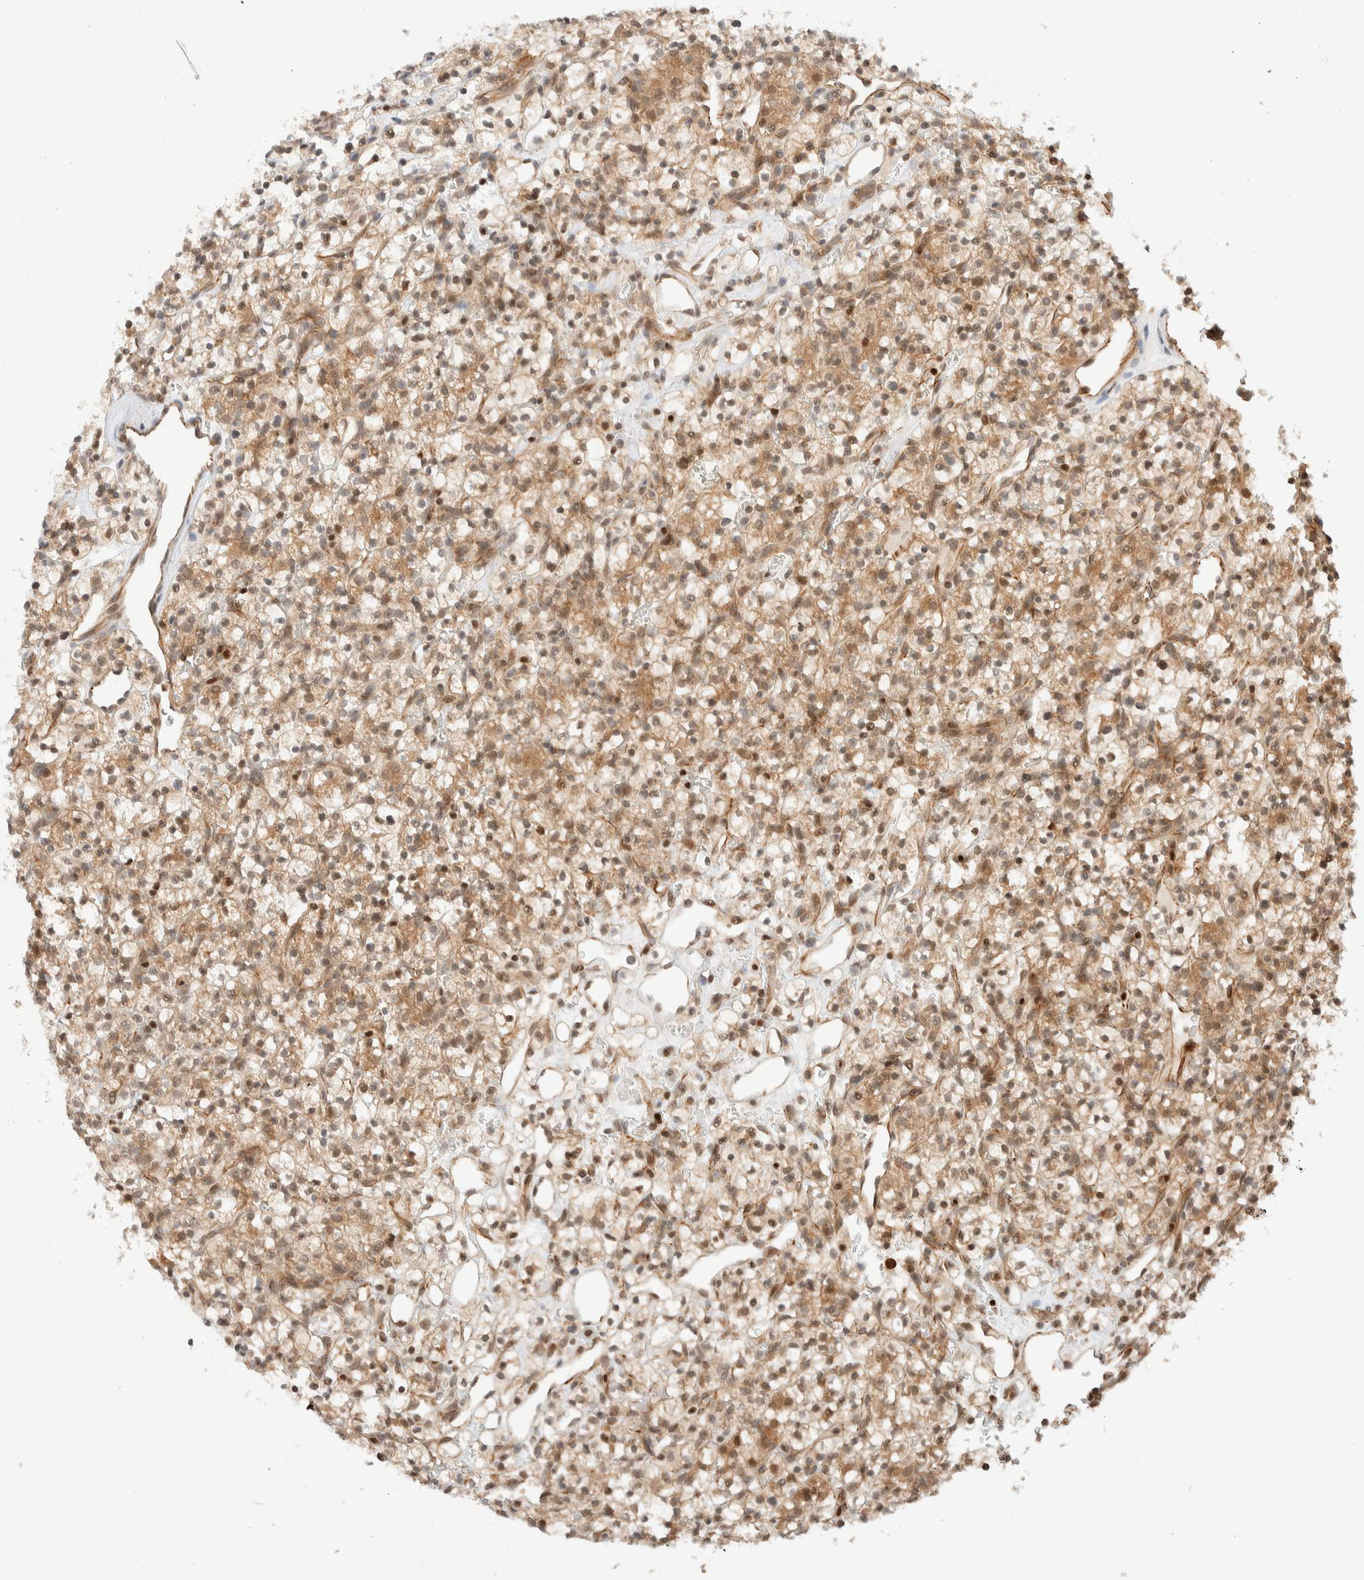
{"staining": {"intensity": "moderate", "quantity": ">75%", "location": "cytoplasmic/membranous,nuclear"}, "tissue": "renal cancer", "cell_type": "Tumor cells", "image_type": "cancer", "snomed": [{"axis": "morphology", "description": "Adenocarcinoma, NOS"}, {"axis": "topography", "description": "Kidney"}], "caption": "Moderate cytoplasmic/membranous and nuclear protein expression is identified in about >75% of tumor cells in renal cancer. (DAB (3,3'-diaminobenzidine) IHC with brightfield microscopy, high magnification).", "gene": "C8orf76", "patient": {"sex": "female", "age": 57}}